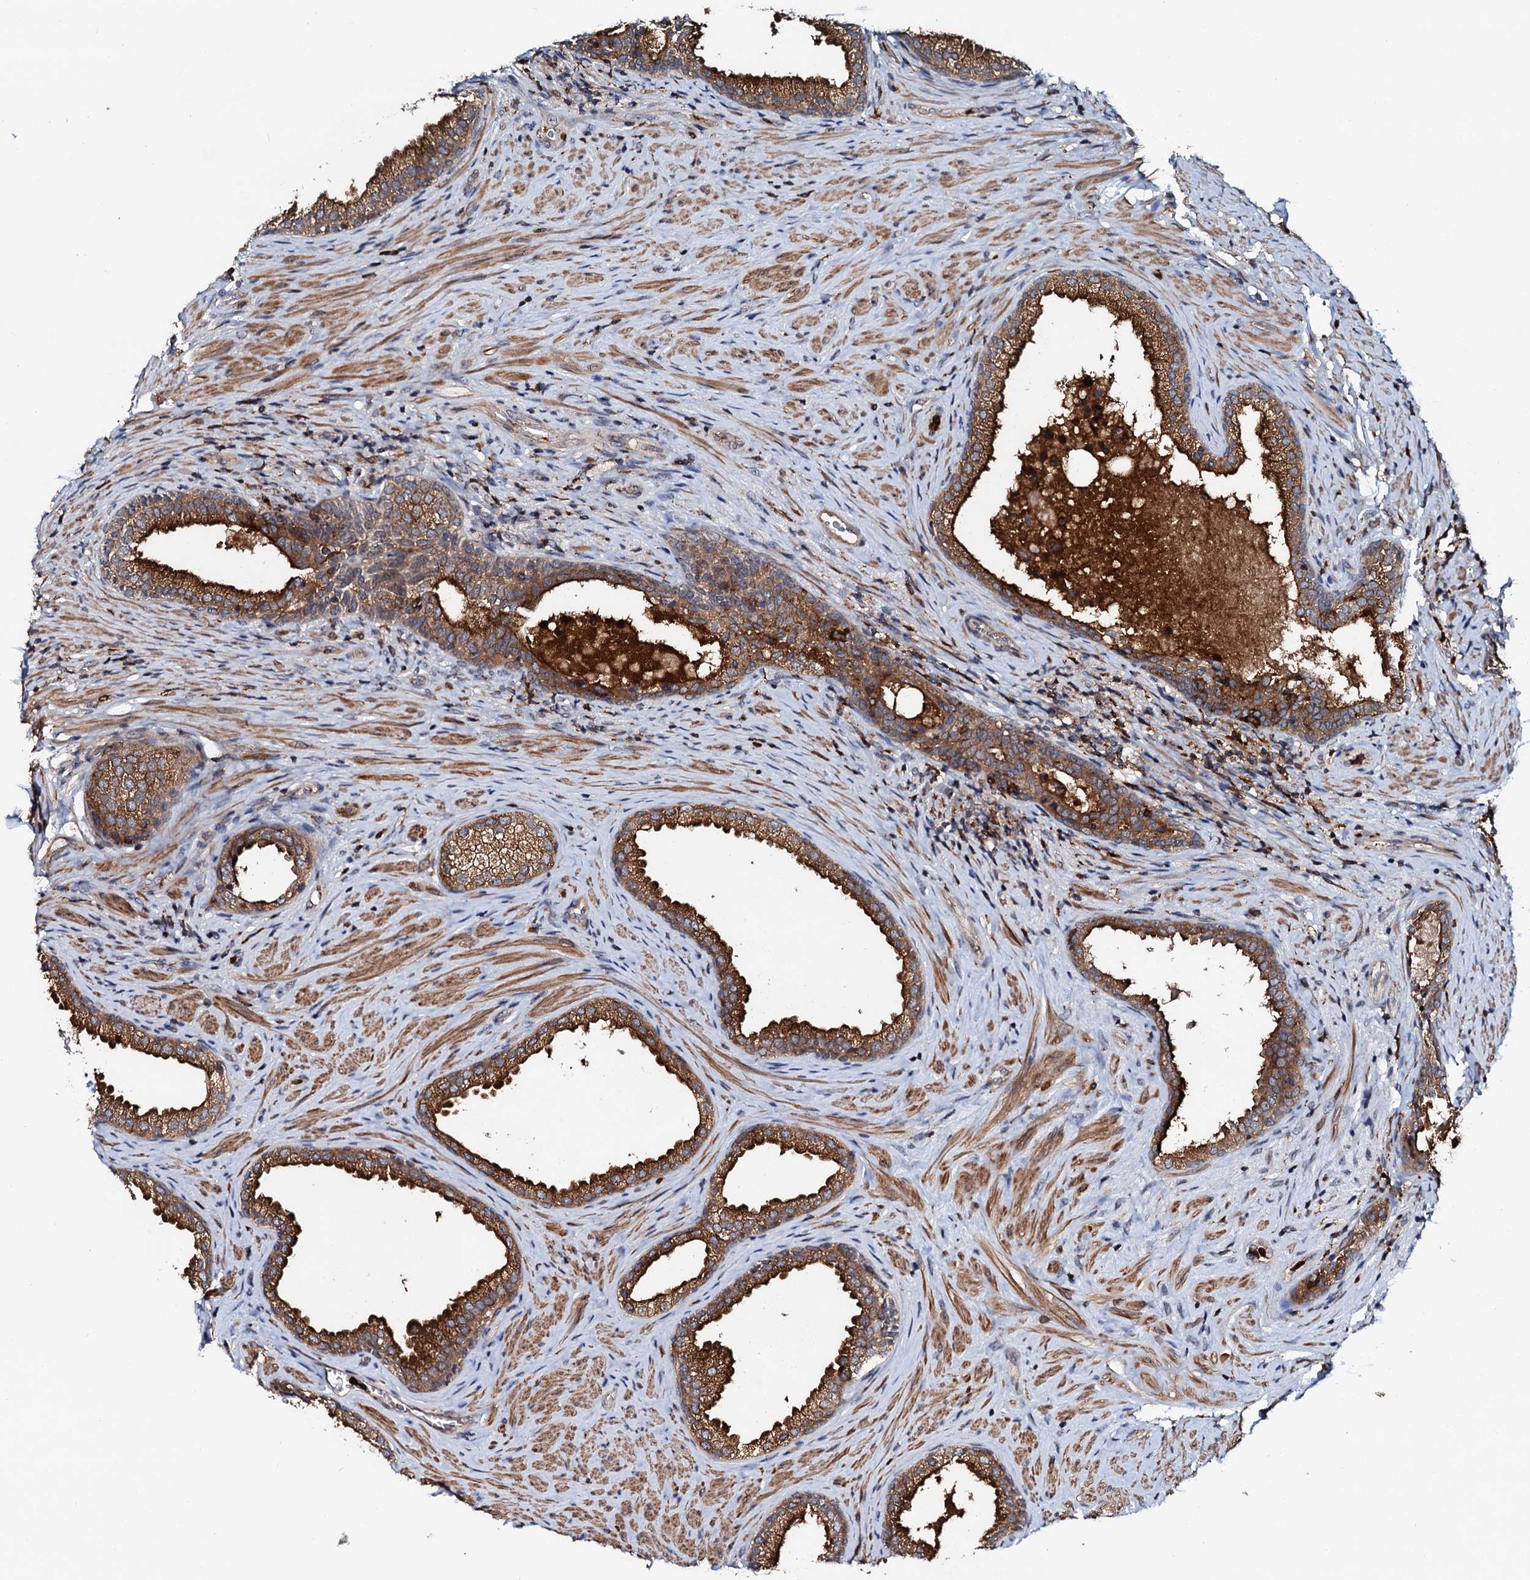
{"staining": {"intensity": "strong", "quantity": ">75%", "location": "cytoplasmic/membranous"}, "tissue": "prostate", "cell_type": "Glandular cells", "image_type": "normal", "snomed": [{"axis": "morphology", "description": "Normal tissue, NOS"}, {"axis": "topography", "description": "Prostate"}], "caption": "About >75% of glandular cells in normal prostate reveal strong cytoplasmic/membranous protein staining as visualized by brown immunohistochemical staining.", "gene": "VAMP8", "patient": {"sex": "male", "age": 76}}